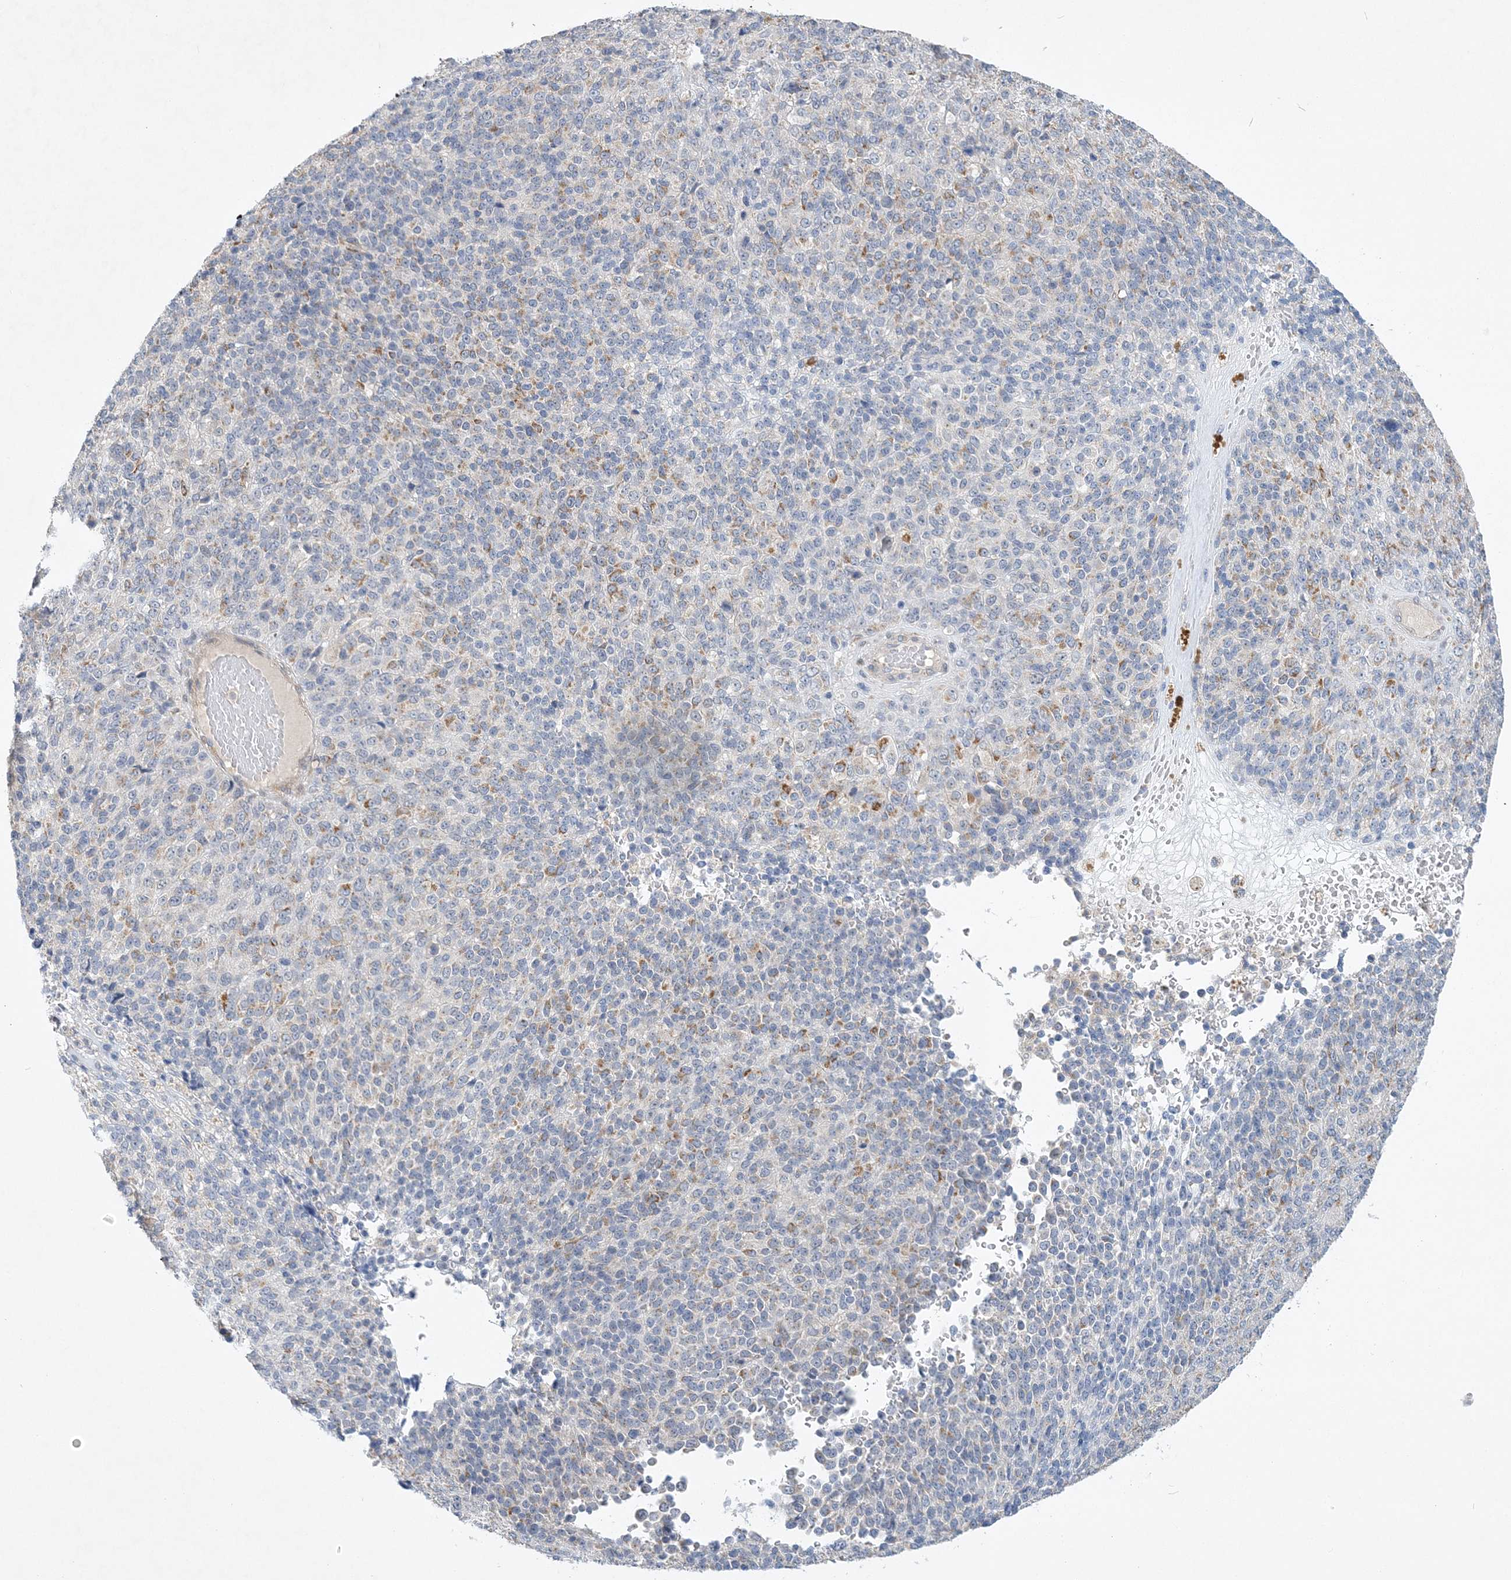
{"staining": {"intensity": "moderate", "quantity": "<25%", "location": "cytoplasmic/membranous"}, "tissue": "melanoma", "cell_type": "Tumor cells", "image_type": "cancer", "snomed": [{"axis": "morphology", "description": "Malignant melanoma, Metastatic site"}, {"axis": "topography", "description": "Brain"}], "caption": "Melanoma stained with immunohistochemistry demonstrates moderate cytoplasmic/membranous expression in approximately <25% of tumor cells. (Stains: DAB in brown, nuclei in blue, Microscopy: brightfield microscopy at high magnification).", "gene": "ANKRD35", "patient": {"sex": "female", "age": 56}}